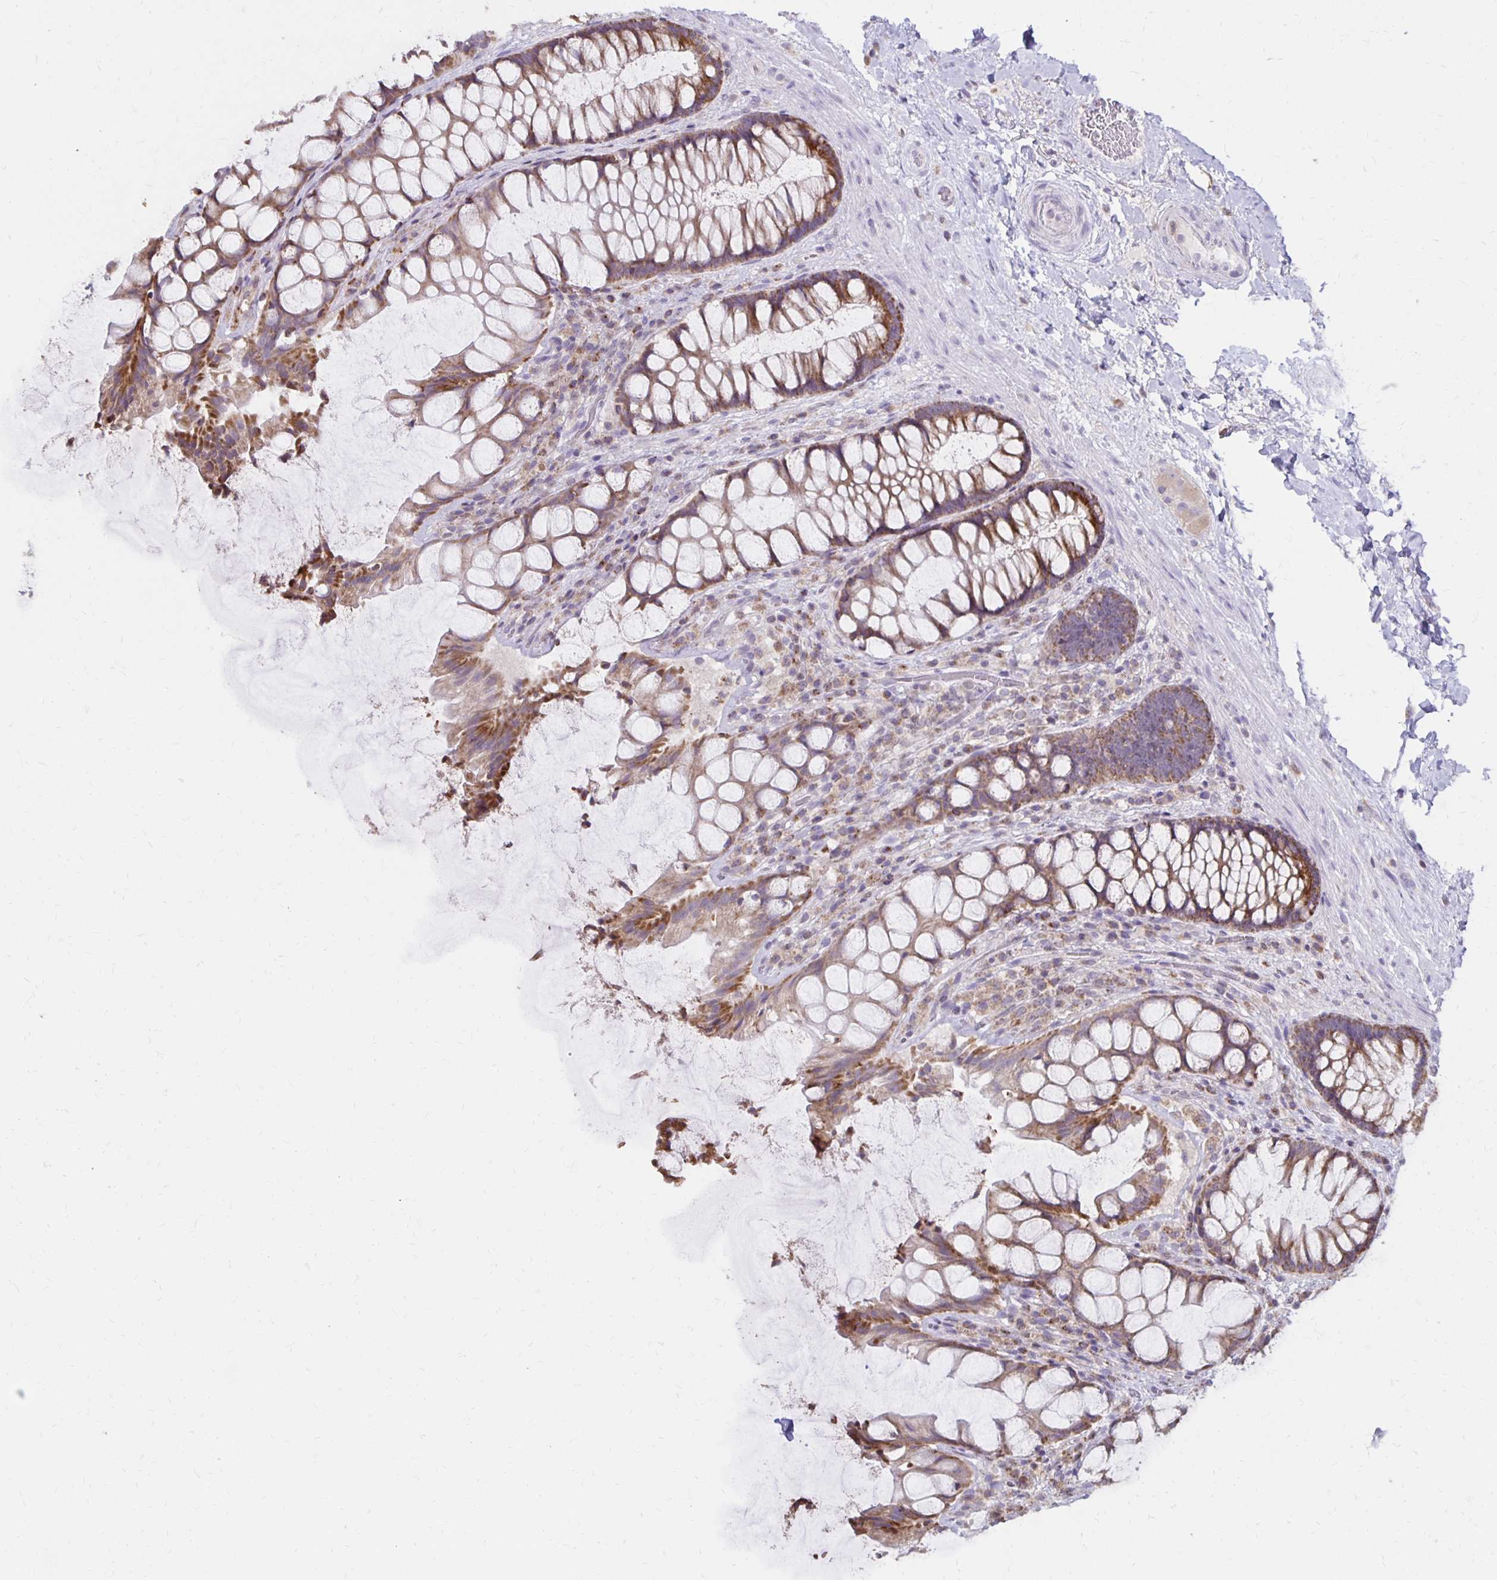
{"staining": {"intensity": "moderate", "quantity": ">75%", "location": "cytoplasmic/membranous"}, "tissue": "rectum", "cell_type": "Glandular cells", "image_type": "normal", "snomed": [{"axis": "morphology", "description": "Normal tissue, NOS"}, {"axis": "topography", "description": "Rectum"}], "caption": "Glandular cells display medium levels of moderate cytoplasmic/membranous expression in about >75% of cells in unremarkable rectum. (DAB (3,3'-diaminobenzidine) = brown stain, brightfield microscopy at high magnification).", "gene": "IER3", "patient": {"sex": "female", "age": 58}}